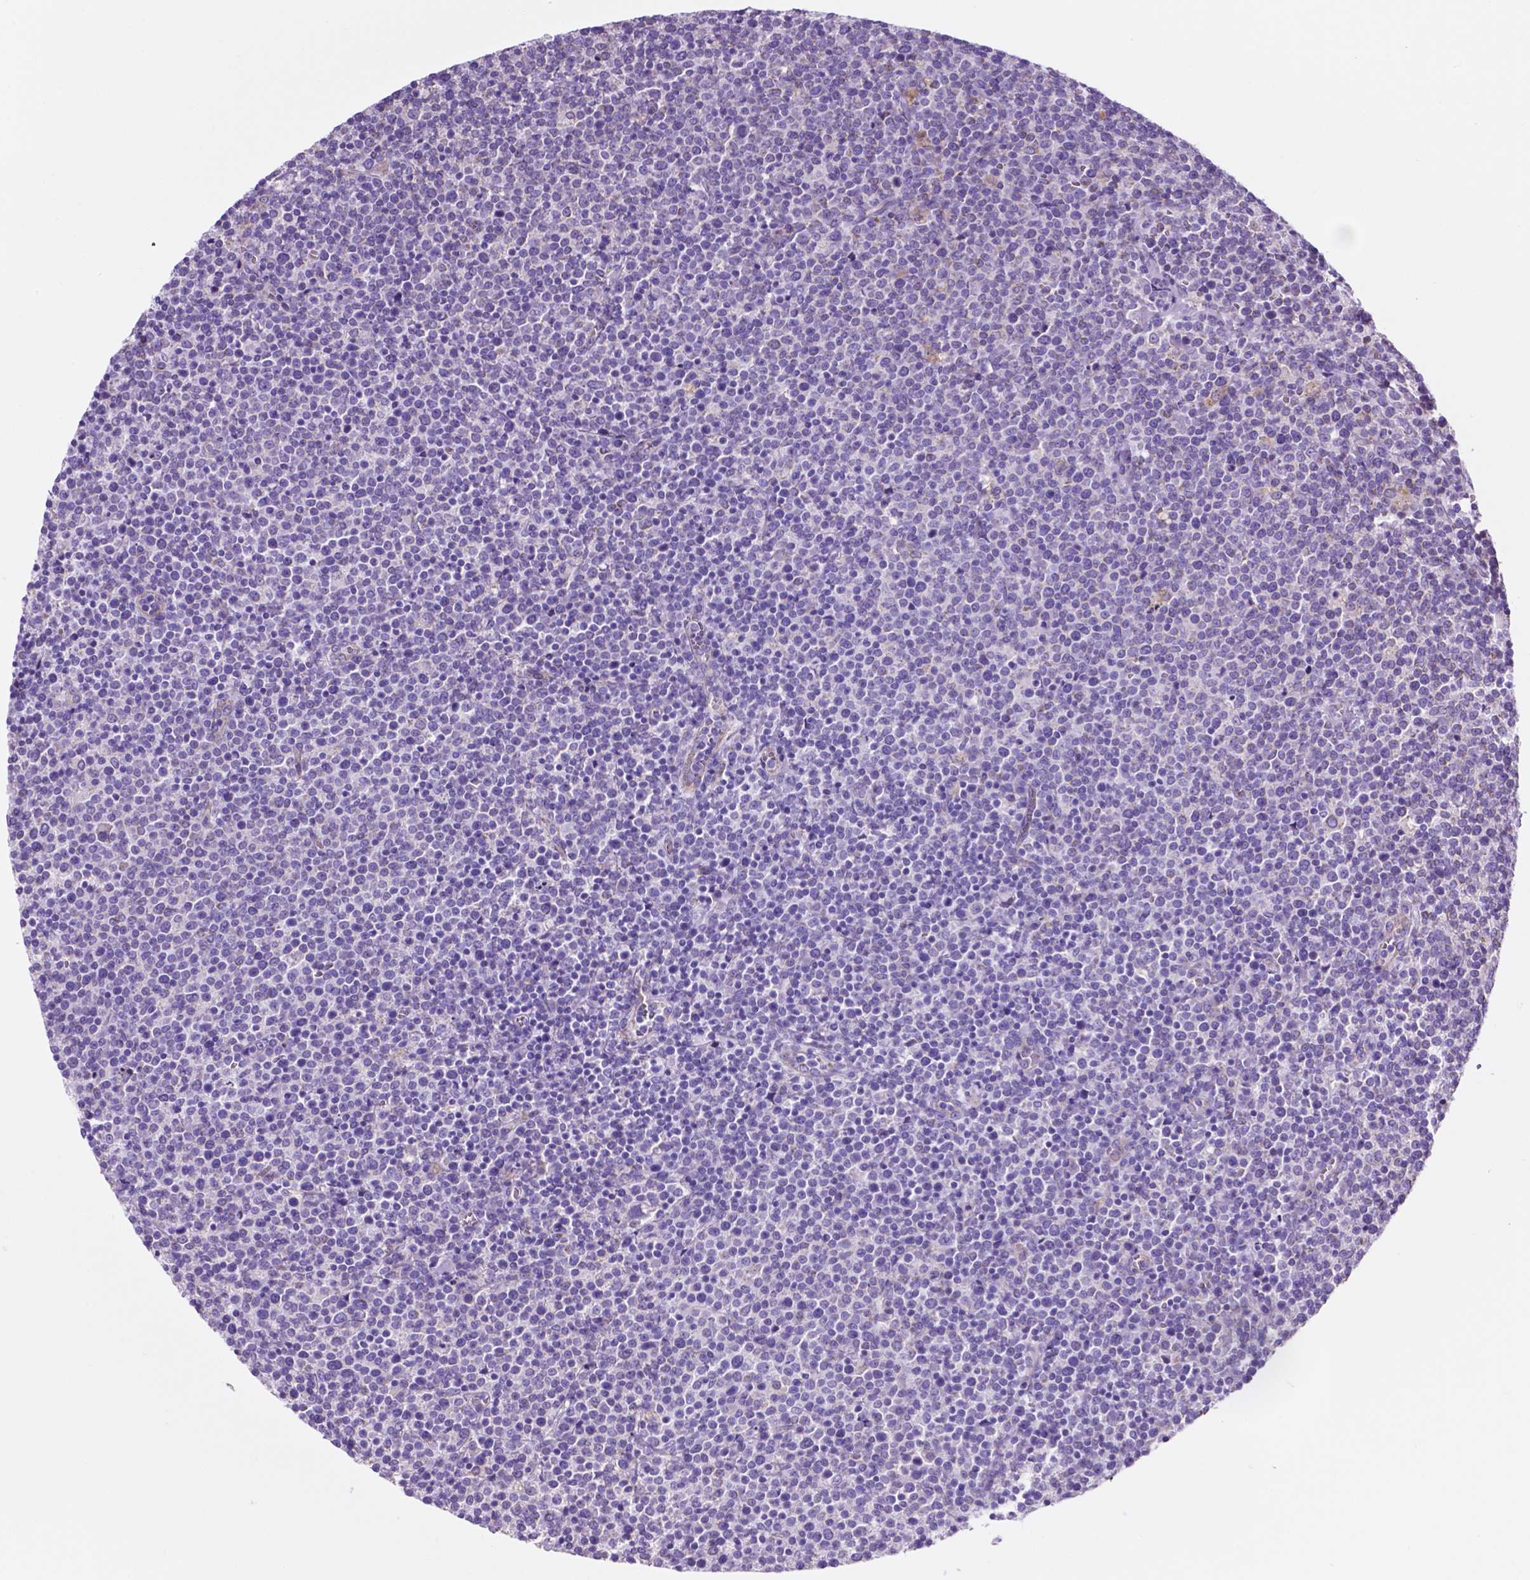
{"staining": {"intensity": "negative", "quantity": "none", "location": "none"}, "tissue": "lymphoma", "cell_type": "Tumor cells", "image_type": "cancer", "snomed": [{"axis": "morphology", "description": "Malignant lymphoma, non-Hodgkin's type, High grade"}, {"axis": "topography", "description": "Lymph node"}], "caption": "The immunohistochemistry (IHC) photomicrograph has no significant expression in tumor cells of lymphoma tissue.", "gene": "TMEM121B", "patient": {"sex": "male", "age": 61}}